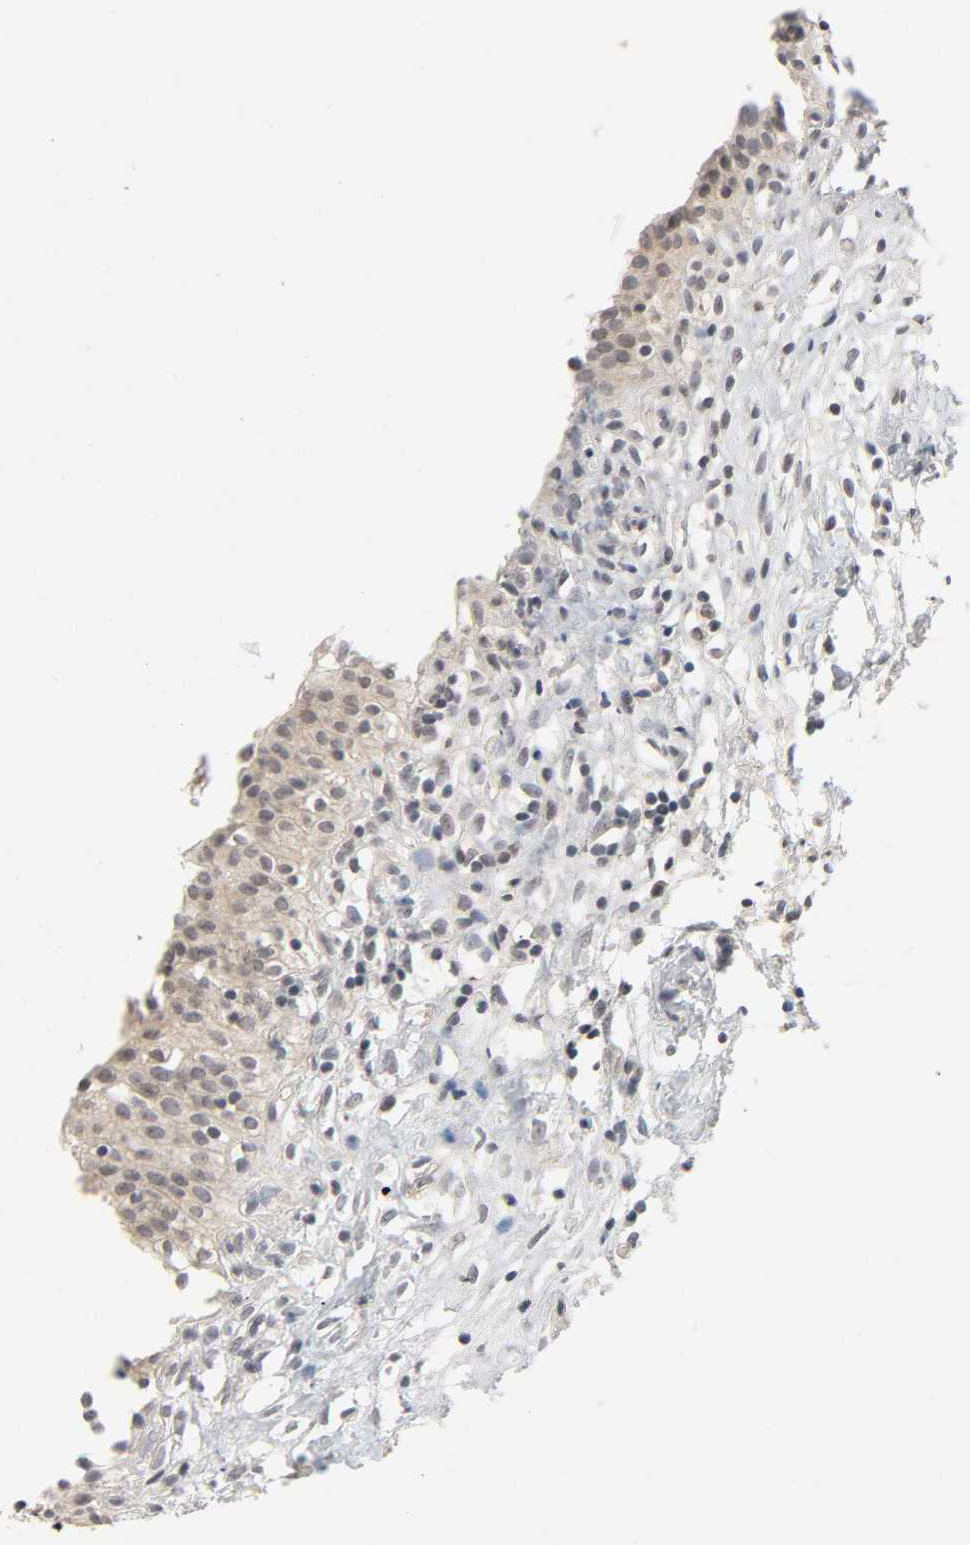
{"staining": {"intensity": "weak", "quantity": "25%-75%", "location": "cytoplasmic/membranous,nuclear"}, "tissue": "urinary bladder", "cell_type": "Urothelial cells", "image_type": "normal", "snomed": [{"axis": "morphology", "description": "Normal tissue, NOS"}, {"axis": "topography", "description": "Urinary bladder"}], "caption": "Protein expression by immunohistochemistry reveals weak cytoplasmic/membranous,nuclear positivity in approximately 25%-75% of urothelial cells in normal urinary bladder.", "gene": "MAPKAPK5", "patient": {"sex": "female", "age": 80}}